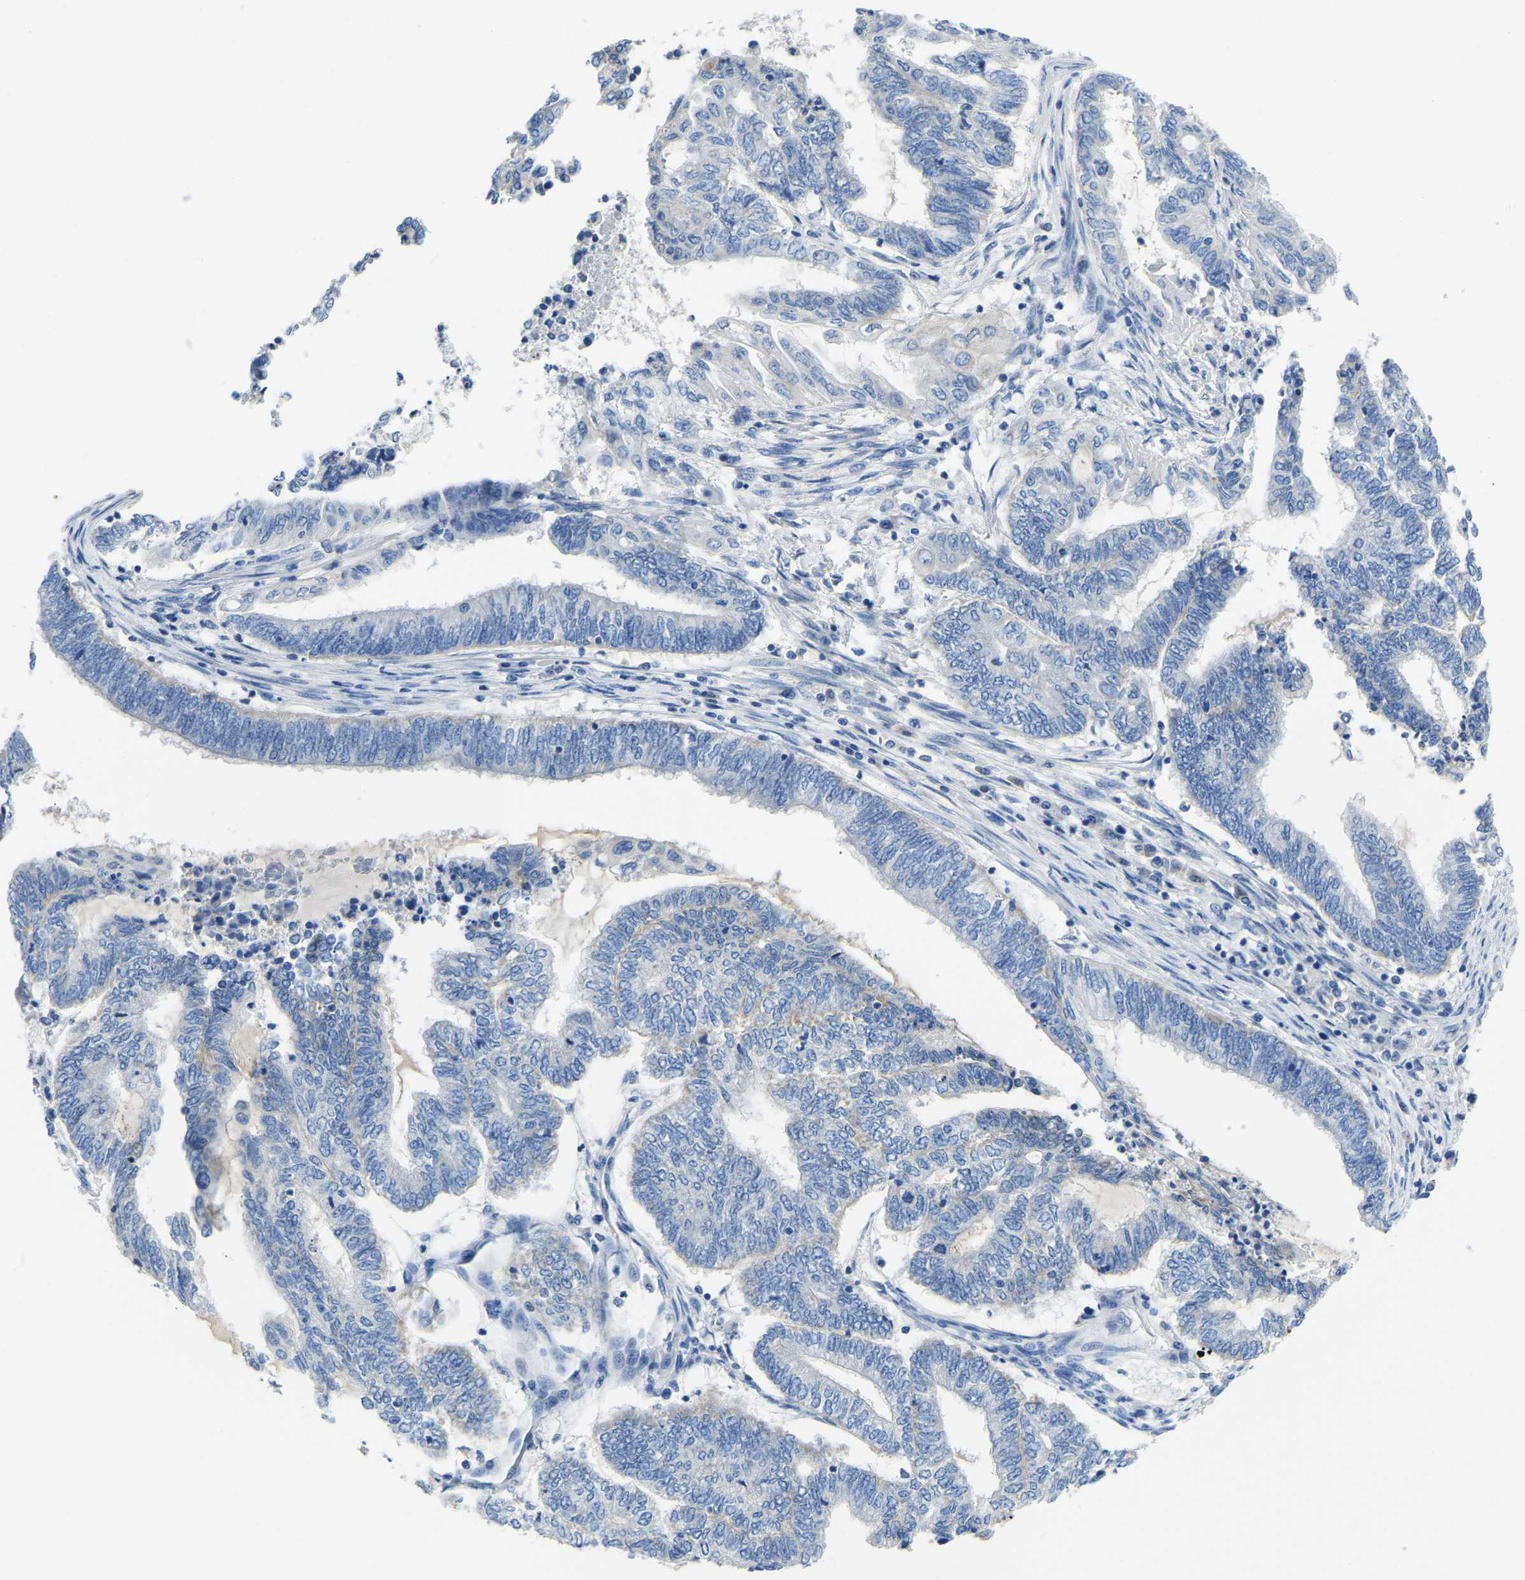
{"staining": {"intensity": "negative", "quantity": "none", "location": "none"}, "tissue": "endometrial cancer", "cell_type": "Tumor cells", "image_type": "cancer", "snomed": [{"axis": "morphology", "description": "Adenocarcinoma, NOS"}, {"axis": "topography", "description": "Uterus"}, {"axis": "topography", "description": "Endometrium"}], "caption": "Immunohistochemical staining of human adenocarcinoma (endometrial) shows no significant expression in tumor cells.", "gene": "ETFA", "patient": {"sex": "female", "age": 70}}